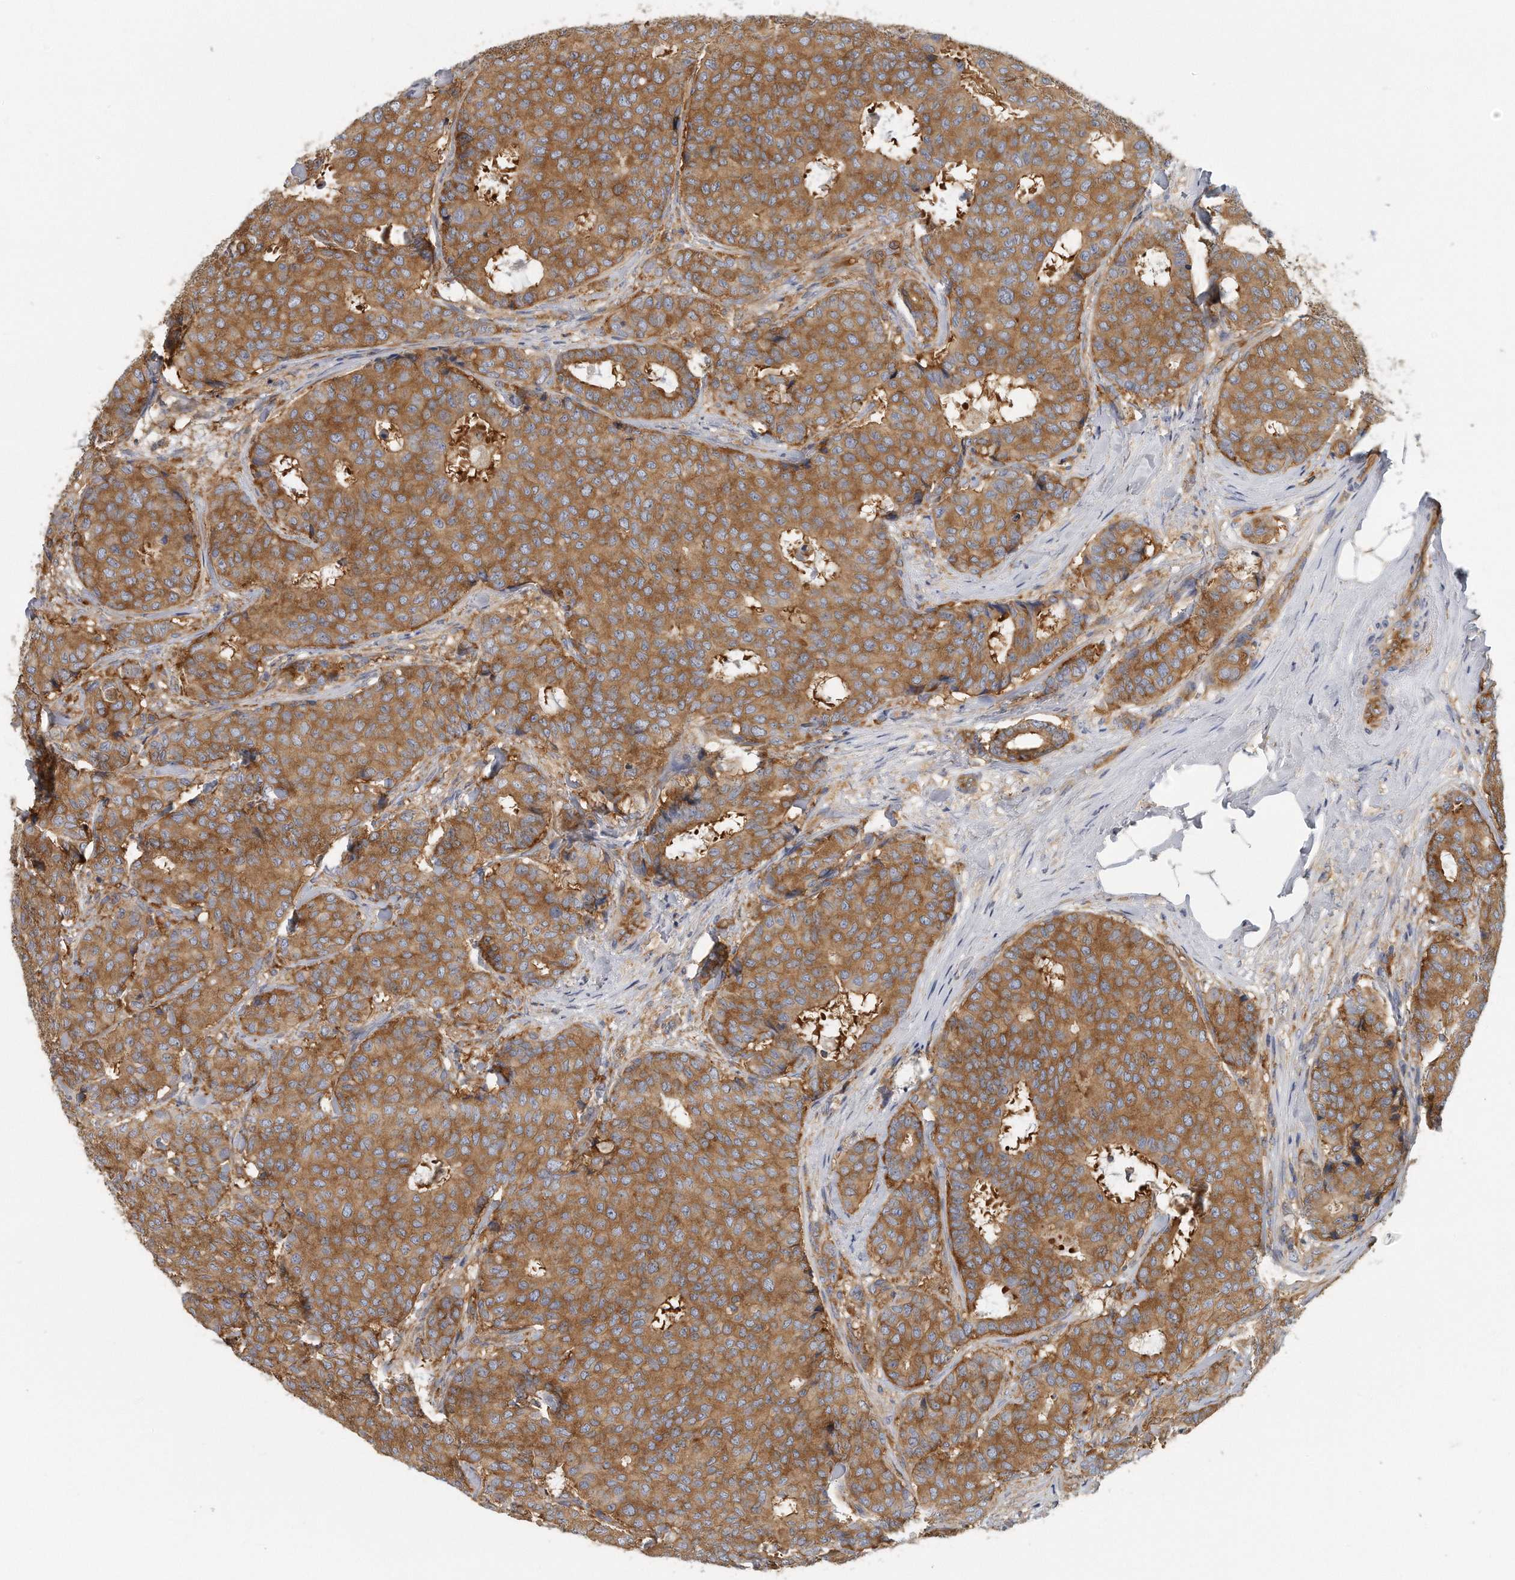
{"staining": {"intensity": "moderate", "quantity": ">75%", "location": "cytoplasmic/membranous"}, "tissue": "breast cancer", "cell_type": "Tumor cells", "image_type": "cancer", "snomed": [{"axis": "morphology", "description": "Duct carcinoma"}, {"axis": "topography", "description": "Breast"}], "caption": "Invasive ductal carcinoma (breast) stained with a brown dye exhibits moderate cytoplasmic/membranous positive staining in about >75% of tumor cells.", "gene": "EIF3I", "patient": {"sex": "female", "age": 75}}